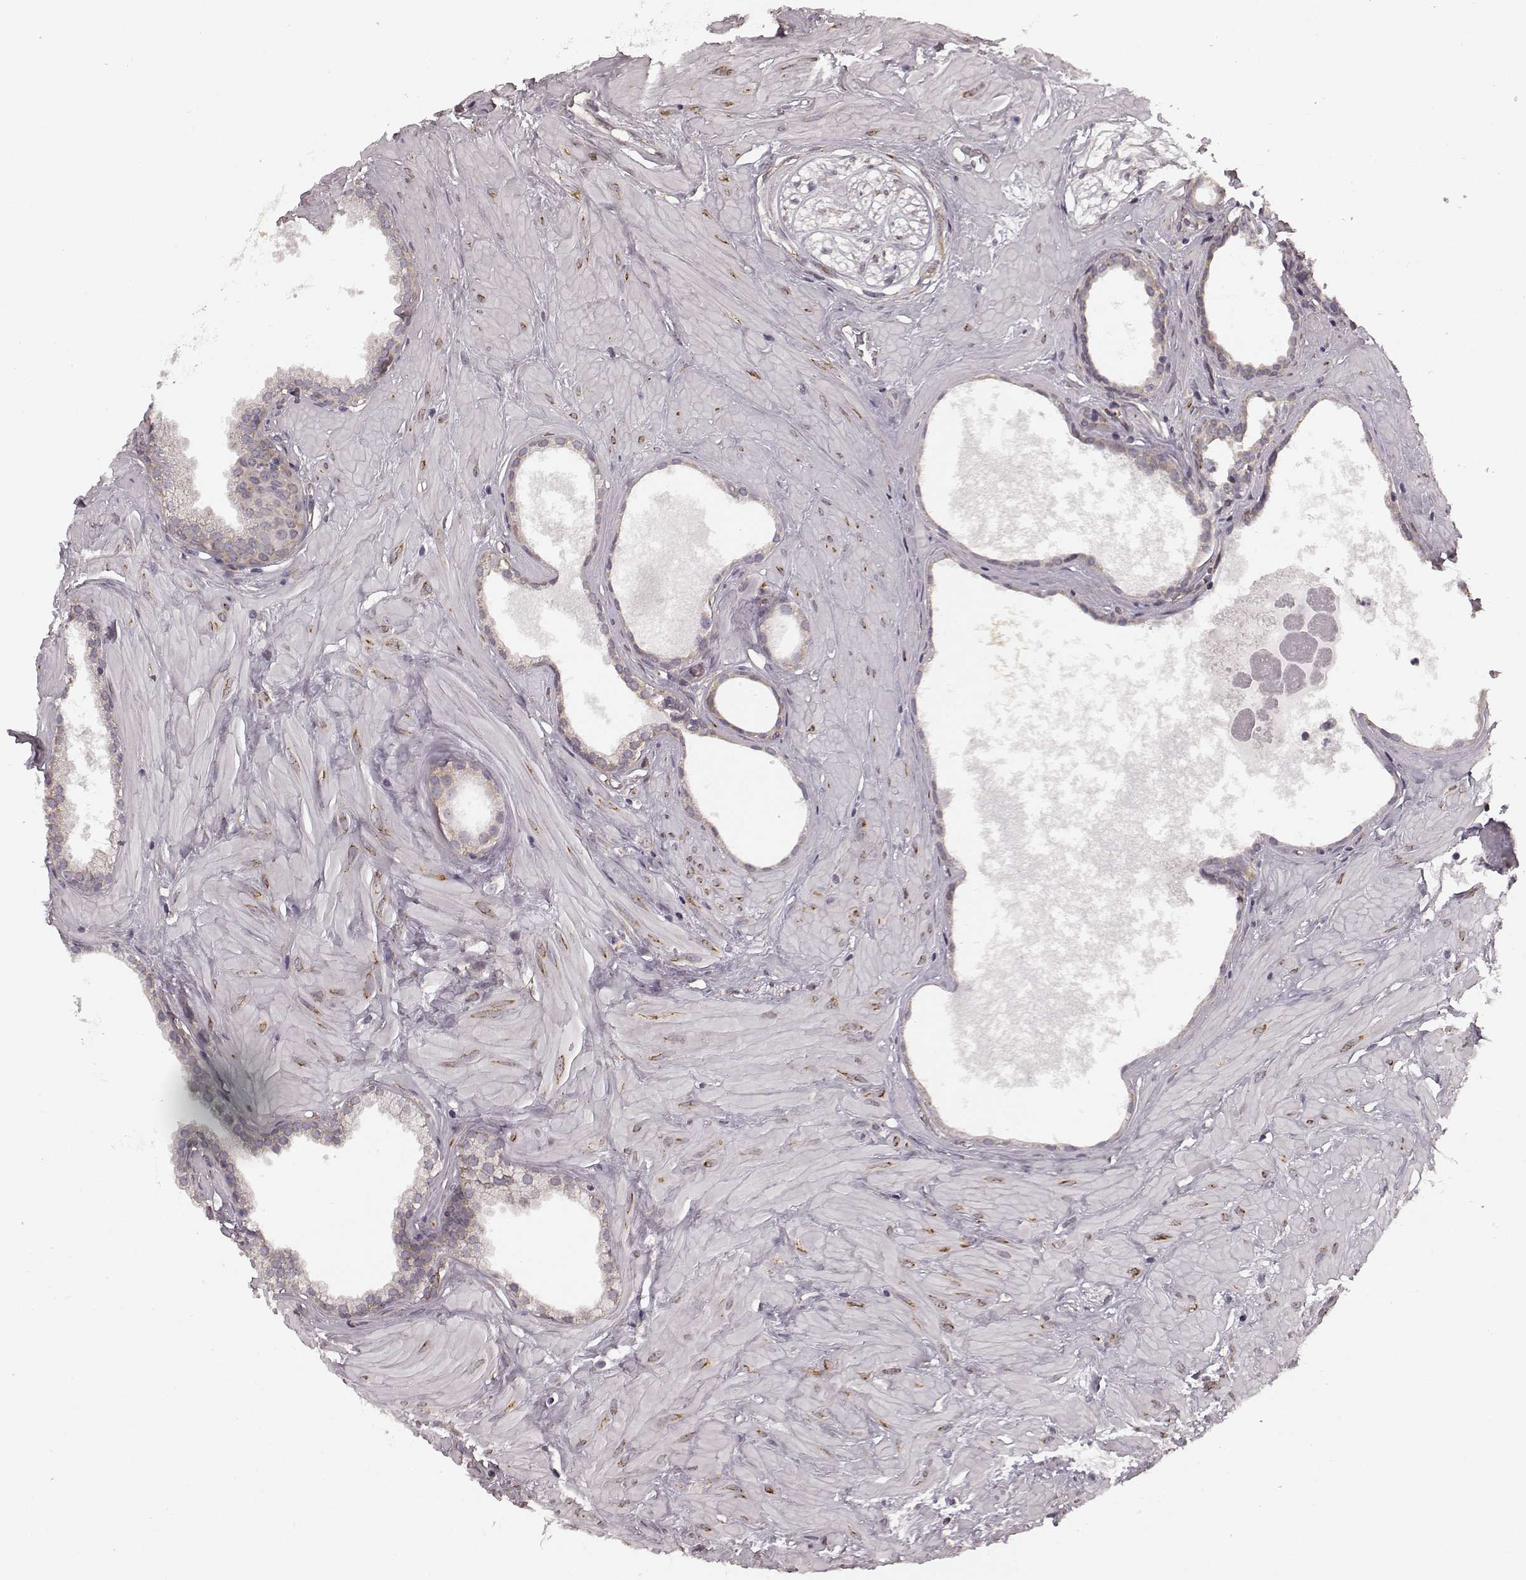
{"staining": {"intensity": "weak", "quantity": "25%-75%", "location": "cytoplasmic/membranous"}, "tissue": "prostate", "cell_type": "Glandular cells", "image_type": "normal", "snomed": [{"axis": "morphology", "description": "Normal tissue, NOS"}, {"axis": "topography", "description": "Prostate"}], "caption": "Immunohistochemical staining of unremarkable prostate demonstrates low levels of weak cytoplasmic/membranous expression in approximately 25%-75% of glandular cells.", "gene": "TMEM14A", "patient": {"sex": "male", "age": 48}}